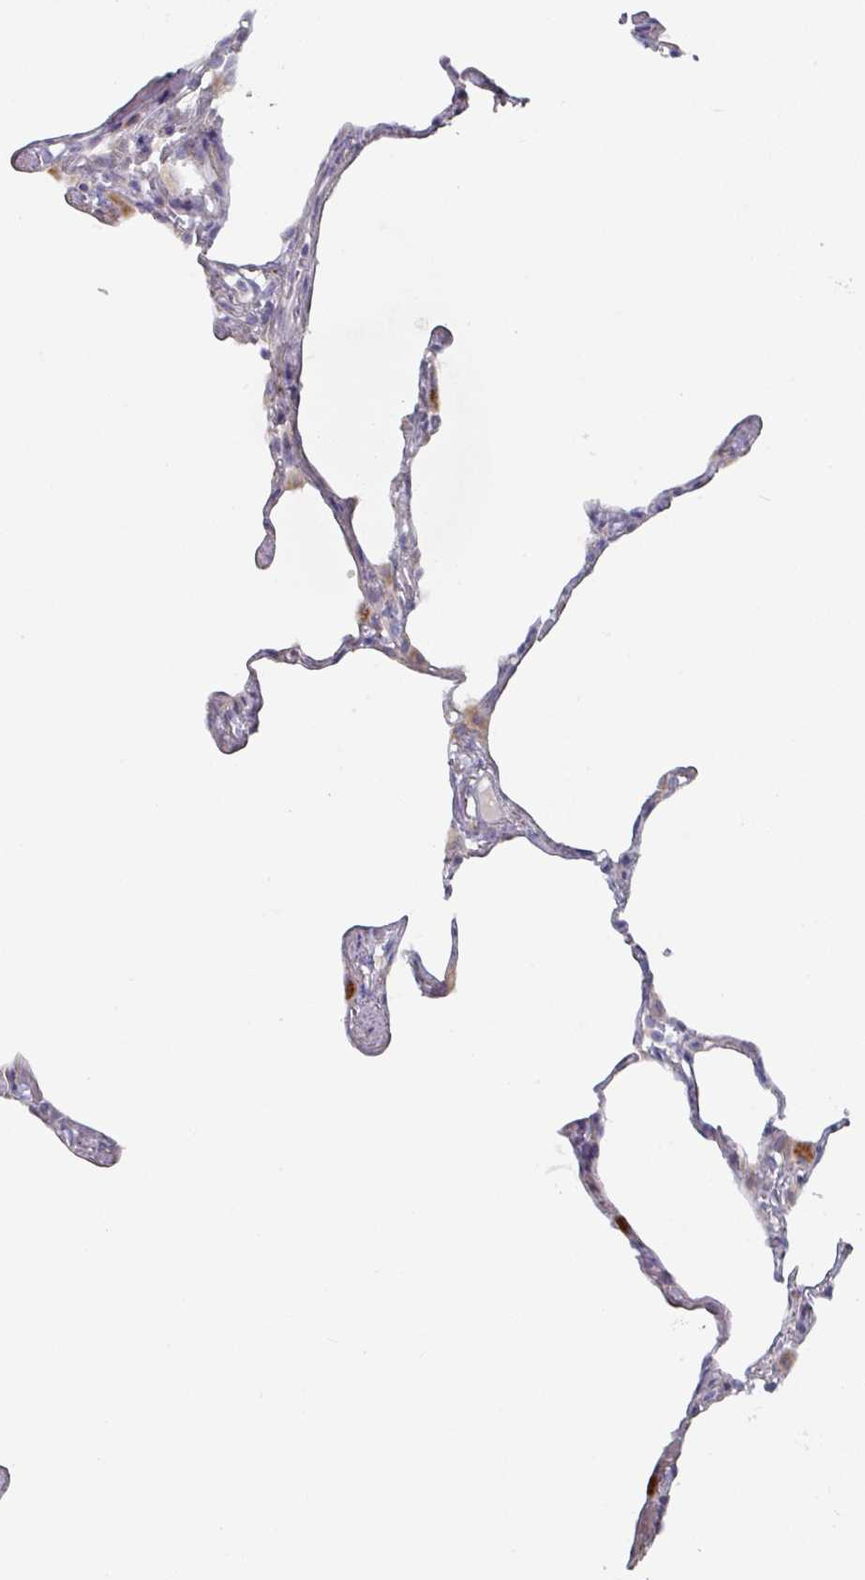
{"staining": {"intensity": "moderate", "quantity": "<25%", "location": "cytoplasmic/membranous"}, "tissue": "lung", "cell_type": "Alveolar cells", "image_type": "normal", "snomed": [{"axis": "morphology", "description": "Normal tissue, NOS"}, {"axis": "topography", "description": "Lung"}], "caption": "IHC of unremarkable lung exhibits low levels of moderate cytoplasmic/membranous staining in about <25% of alveolar cells. (Stains: DAB in brown, nuclei in blue, Microscopy: brightfield microscopy at high magnification).", "gene": "NT5C1A", "patient": {"sex": "male", "age": 65}}